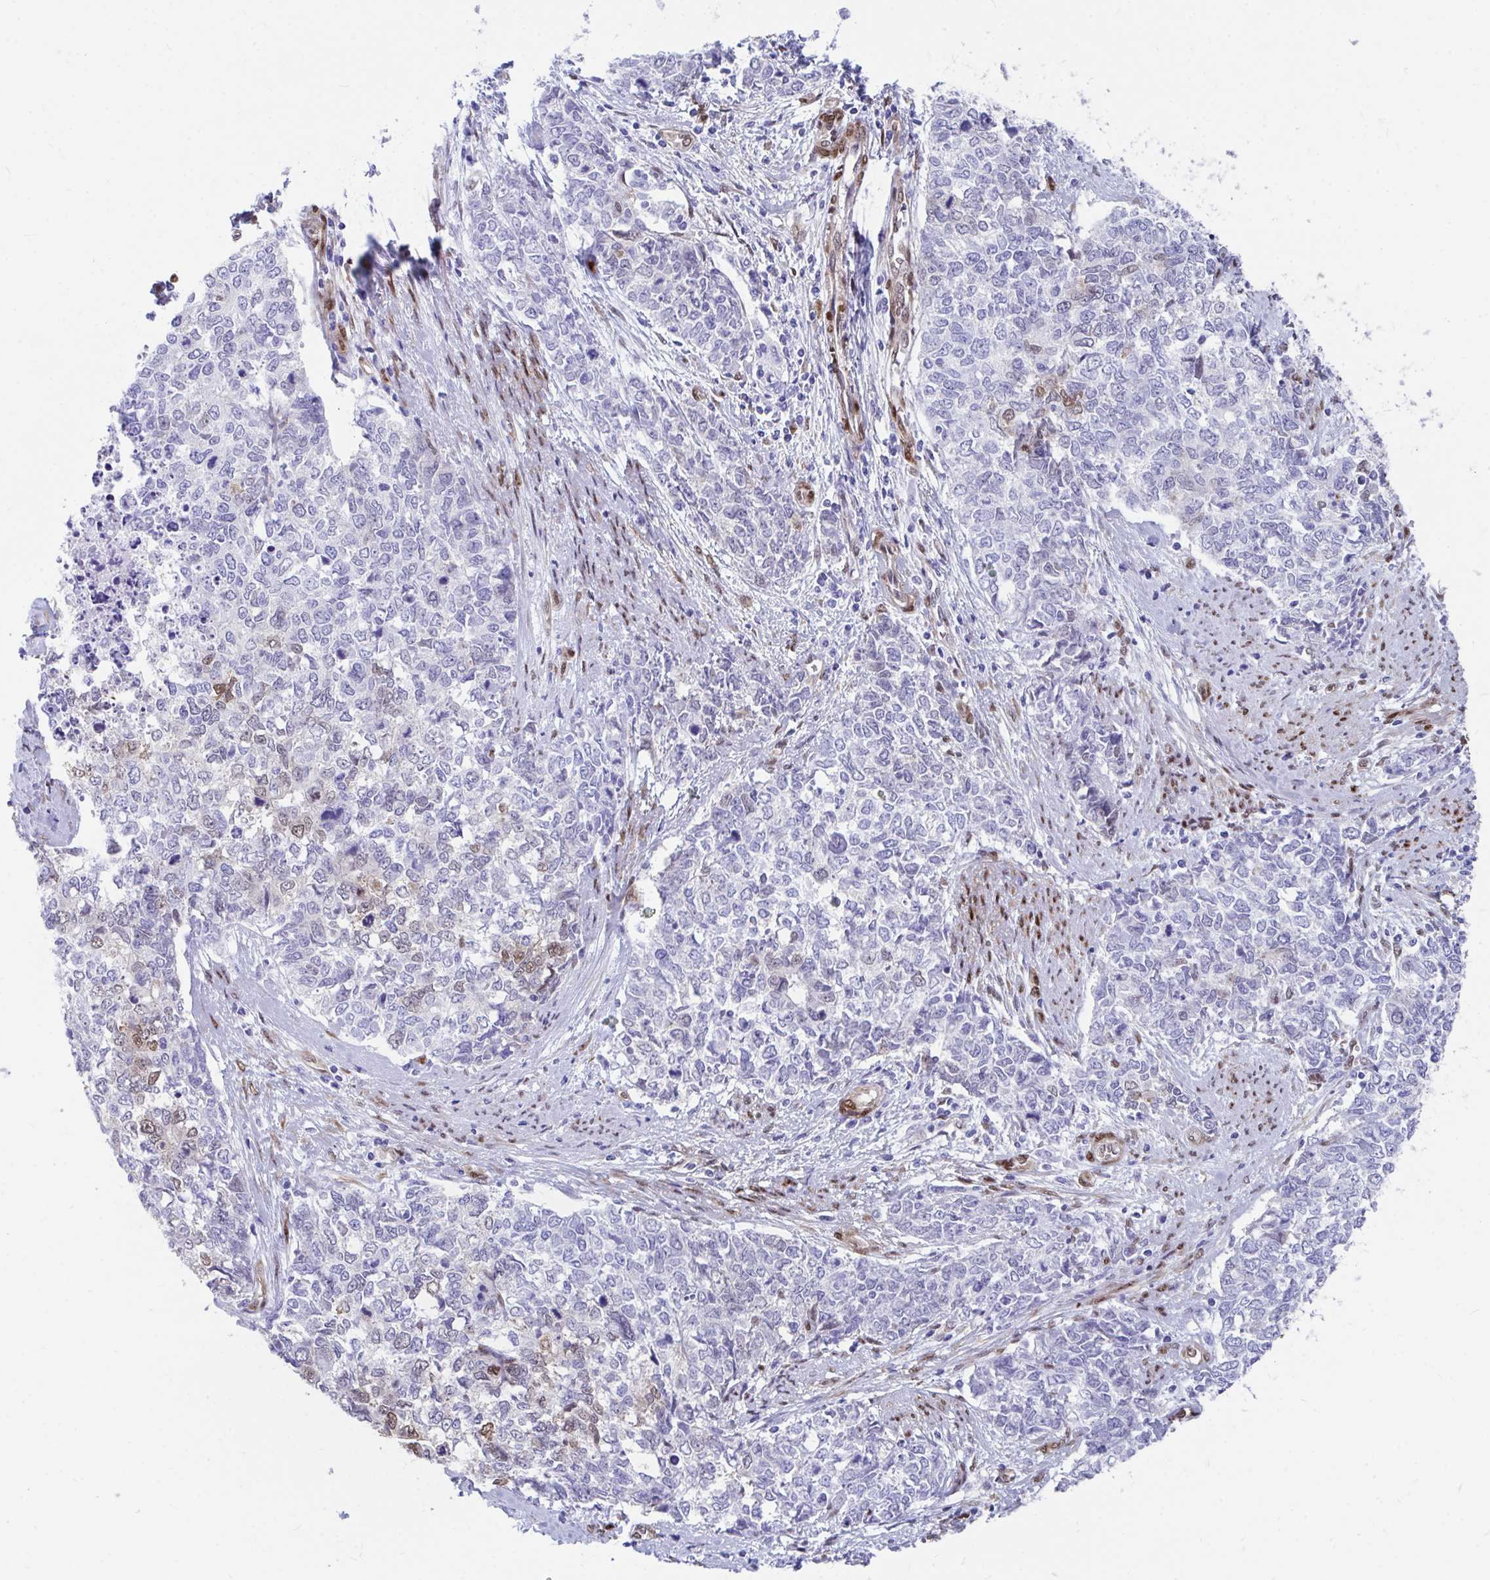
{"staining": {"intensity": "weak", "quantity": "<25%", "location": "nuclear"}, "tissue": "cervical cancer", "cell_type": "Tumor cells", "image_type": "cancer", "snomed": [{"axis": "morphology", "description": "Adenocarcinoma, NOS"}, {"axis": "topography", "description": "Cervix"}], "caption": "An IHC image of cervical cancer is shown. There is no staining in tumor cells of cervical cancer. (Immunohistochemistry (ihc), brightfield microscopy, high magnification).", "gene": "RBPMS", "patient": {"sex": "female", "age": 63}}